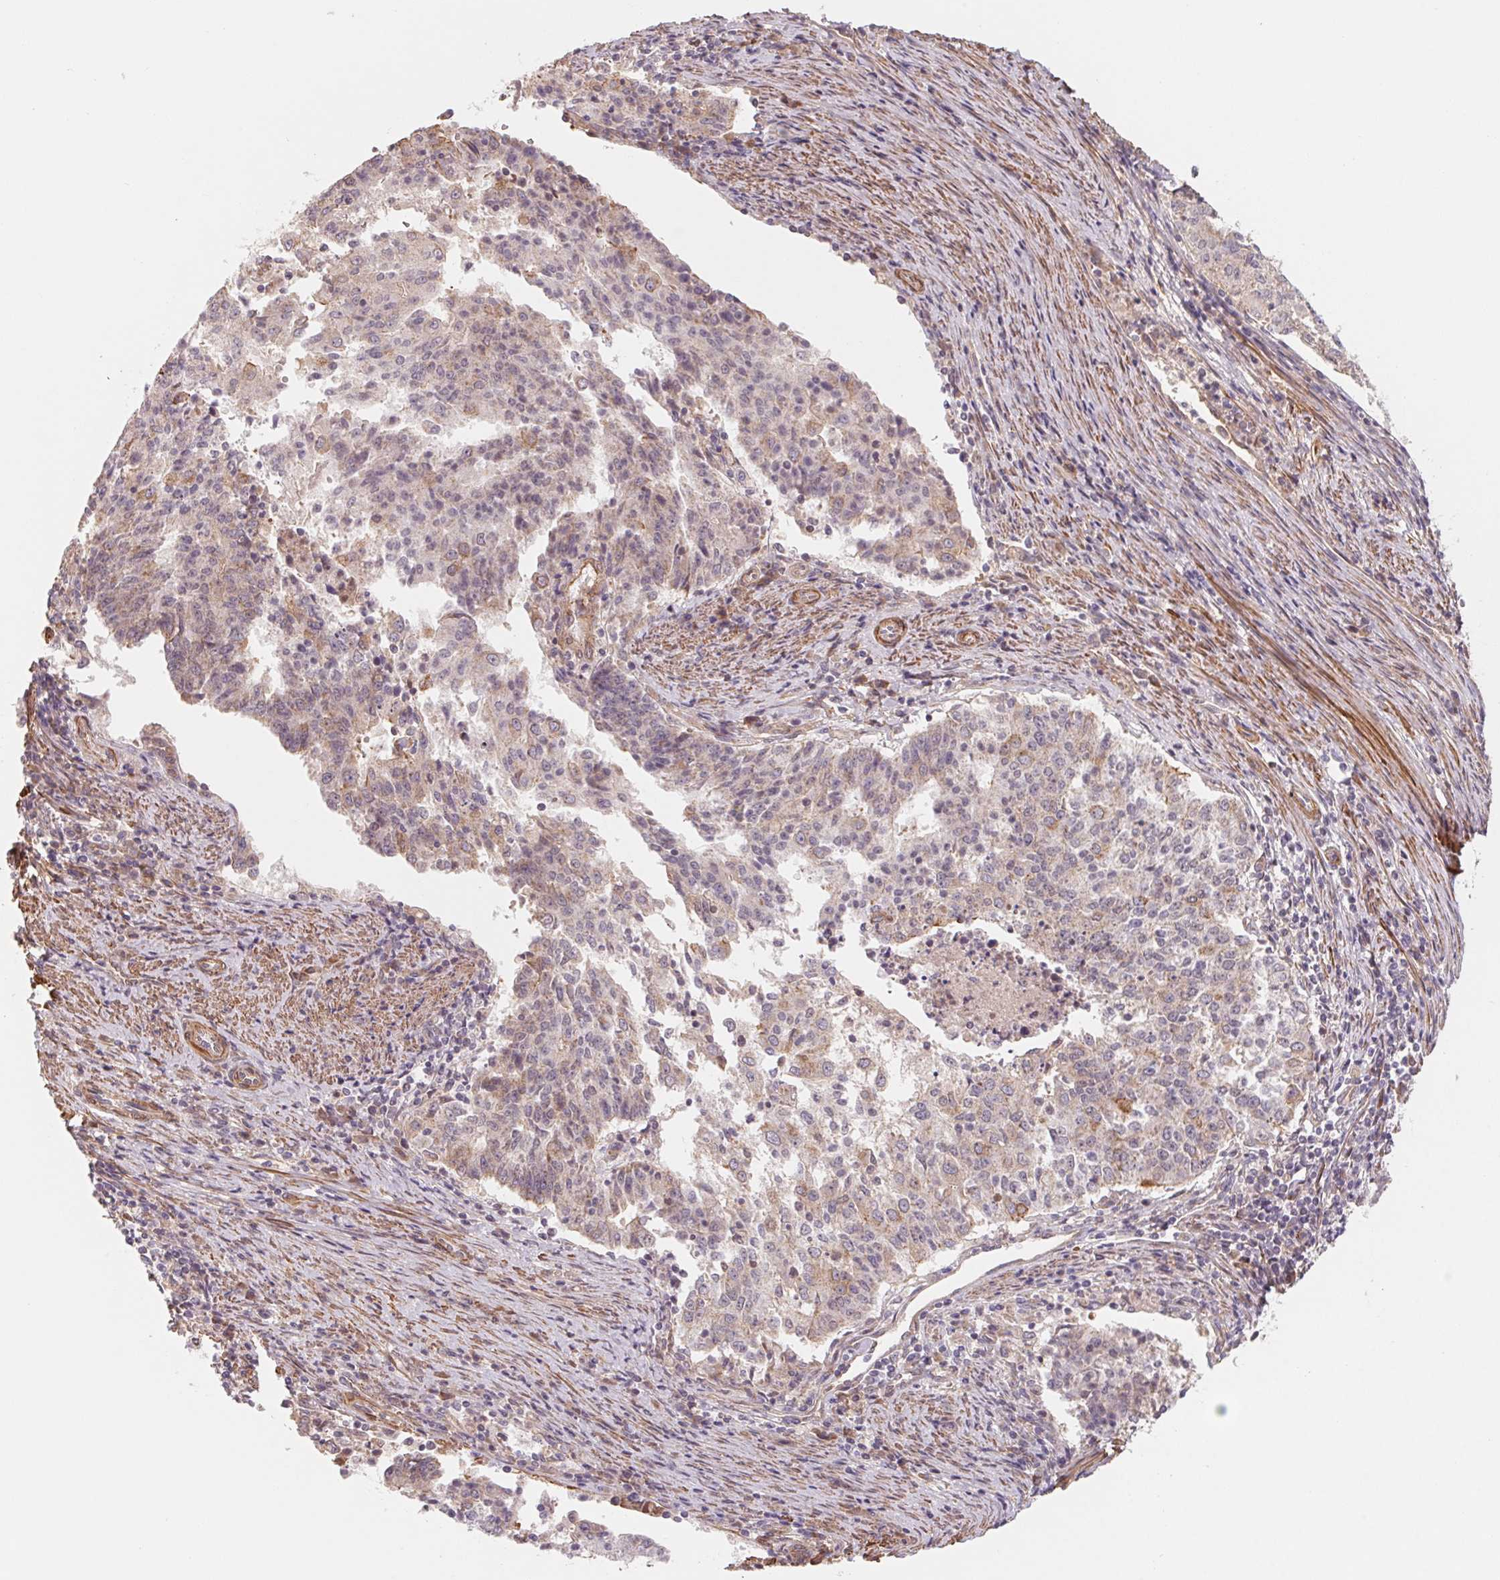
{"staining": {"intensity": "weak", "quantity": "25%-75%", "location": "cytoplasmic/membranous"}, "tissue": "endometrial cancer", "cell_type": "Tumor cells", "image_type": "cancer", "snomed": [{"axis": "morphology", "description": "Adenocarcinoma, NOS"}, {"axis": "topography", "description": "Endometrium"}], "caption": "Tumor cells show low levels of weak cytoplasmic/membranous staining in about 25%-75% of cells in endometrial cancer (adenocarcinoma). The staining was performed using DAB to visualize the protein expression in brown, while the nuclei were stained in blue with hematoxylin (Magnification: 20x).", "gene": "CCDC112", "patient": {"sex": "female", "age": 82}}